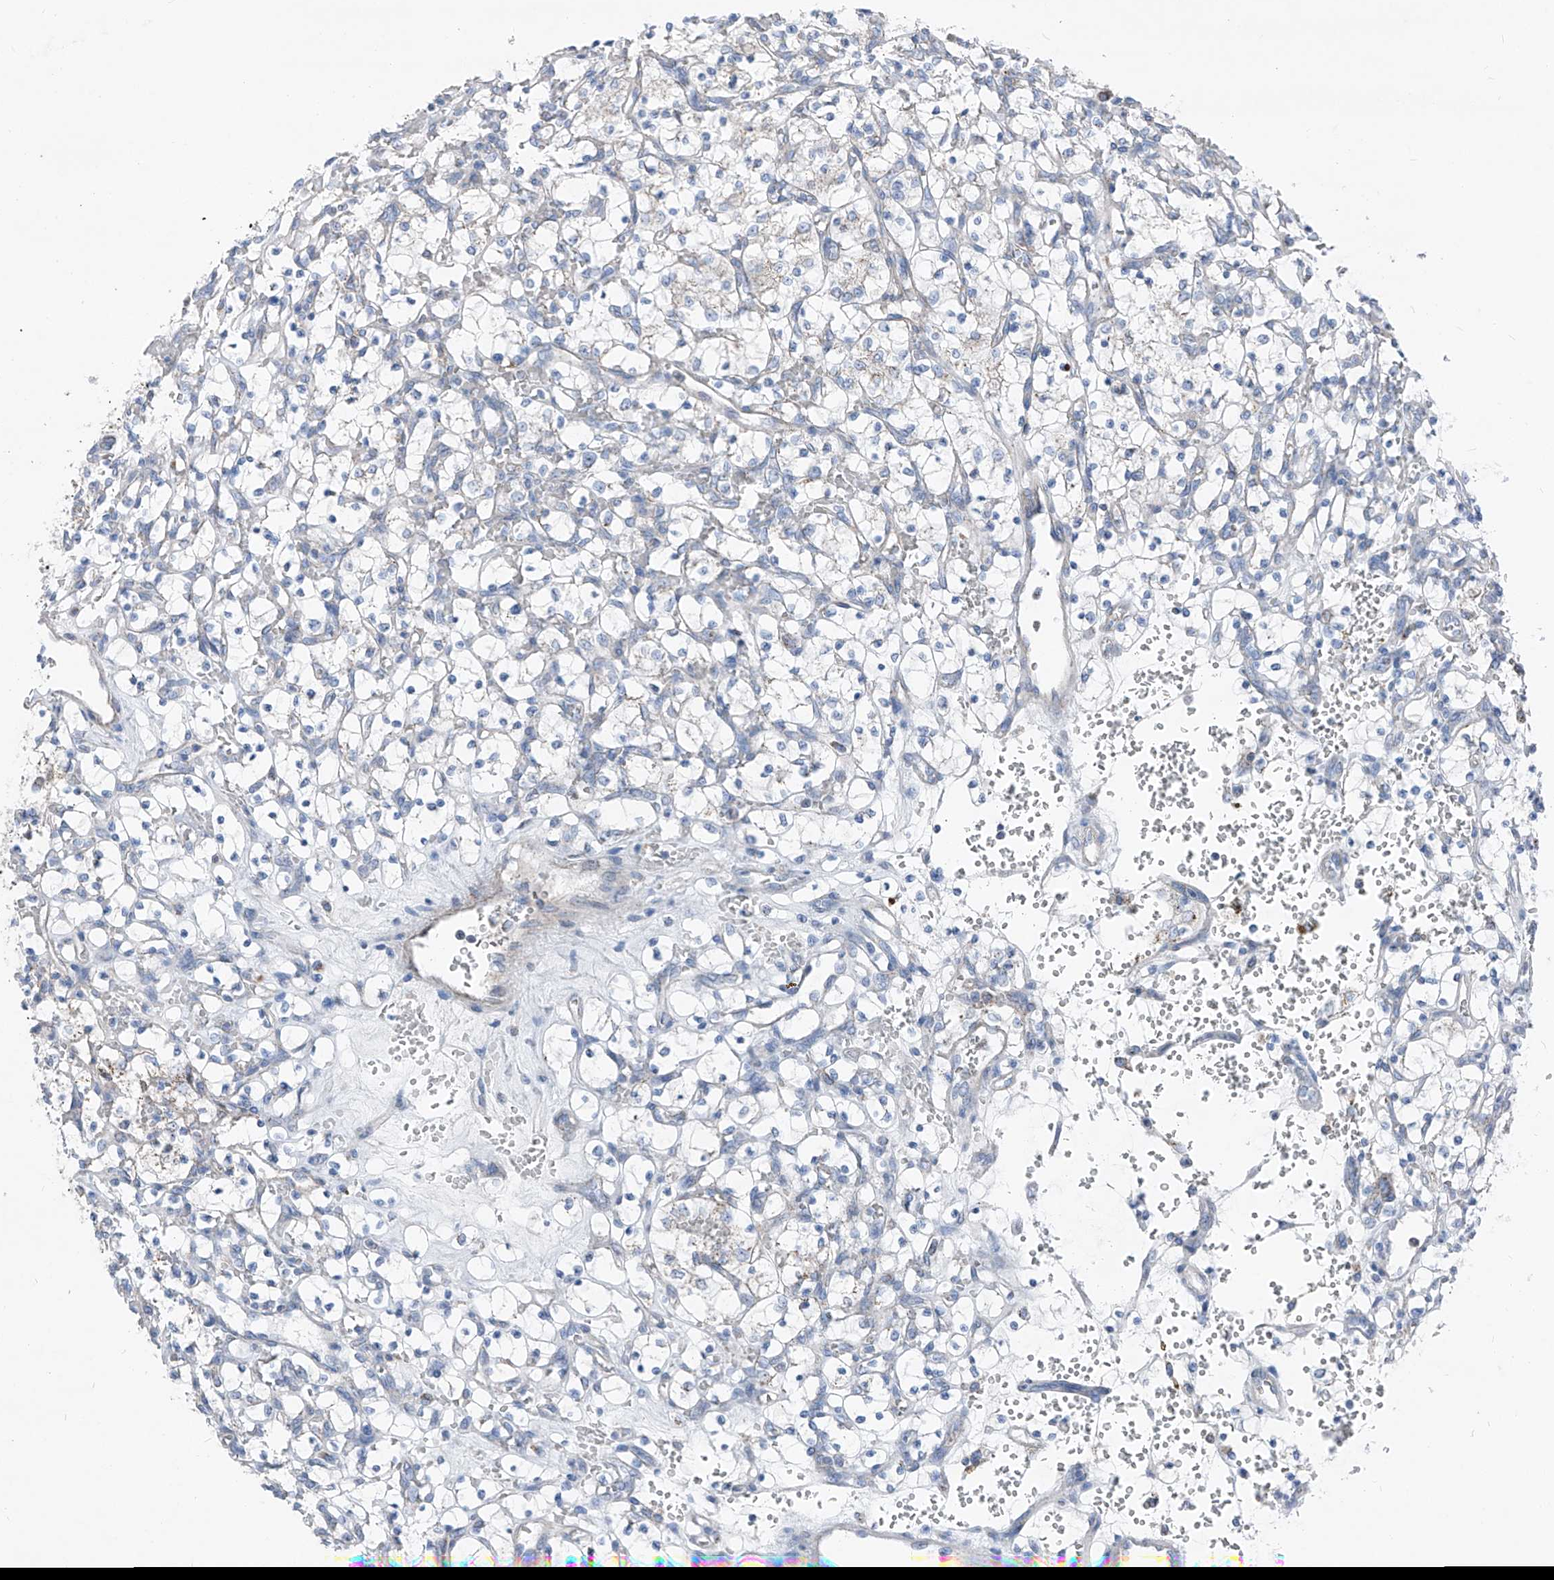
{"staining": {"intensity": "negative", "quantity": "none", "location": "none"}, "tissue": "renal cancer", "cell_type": "Tumor cells", "image_type": "cancer", "snomed": [{"axis": "morphology", "description": "Adenocarcinoma, NOS"}, {"axis": "topography", "description": "Kidney"}], "caption": "A micrograph of renal cancer (adenocarcinoma) stained for a protein shows no brown staining in tumor cells.", "gene": "AGPS", "patient": {"sex": "female", "age": 69}}